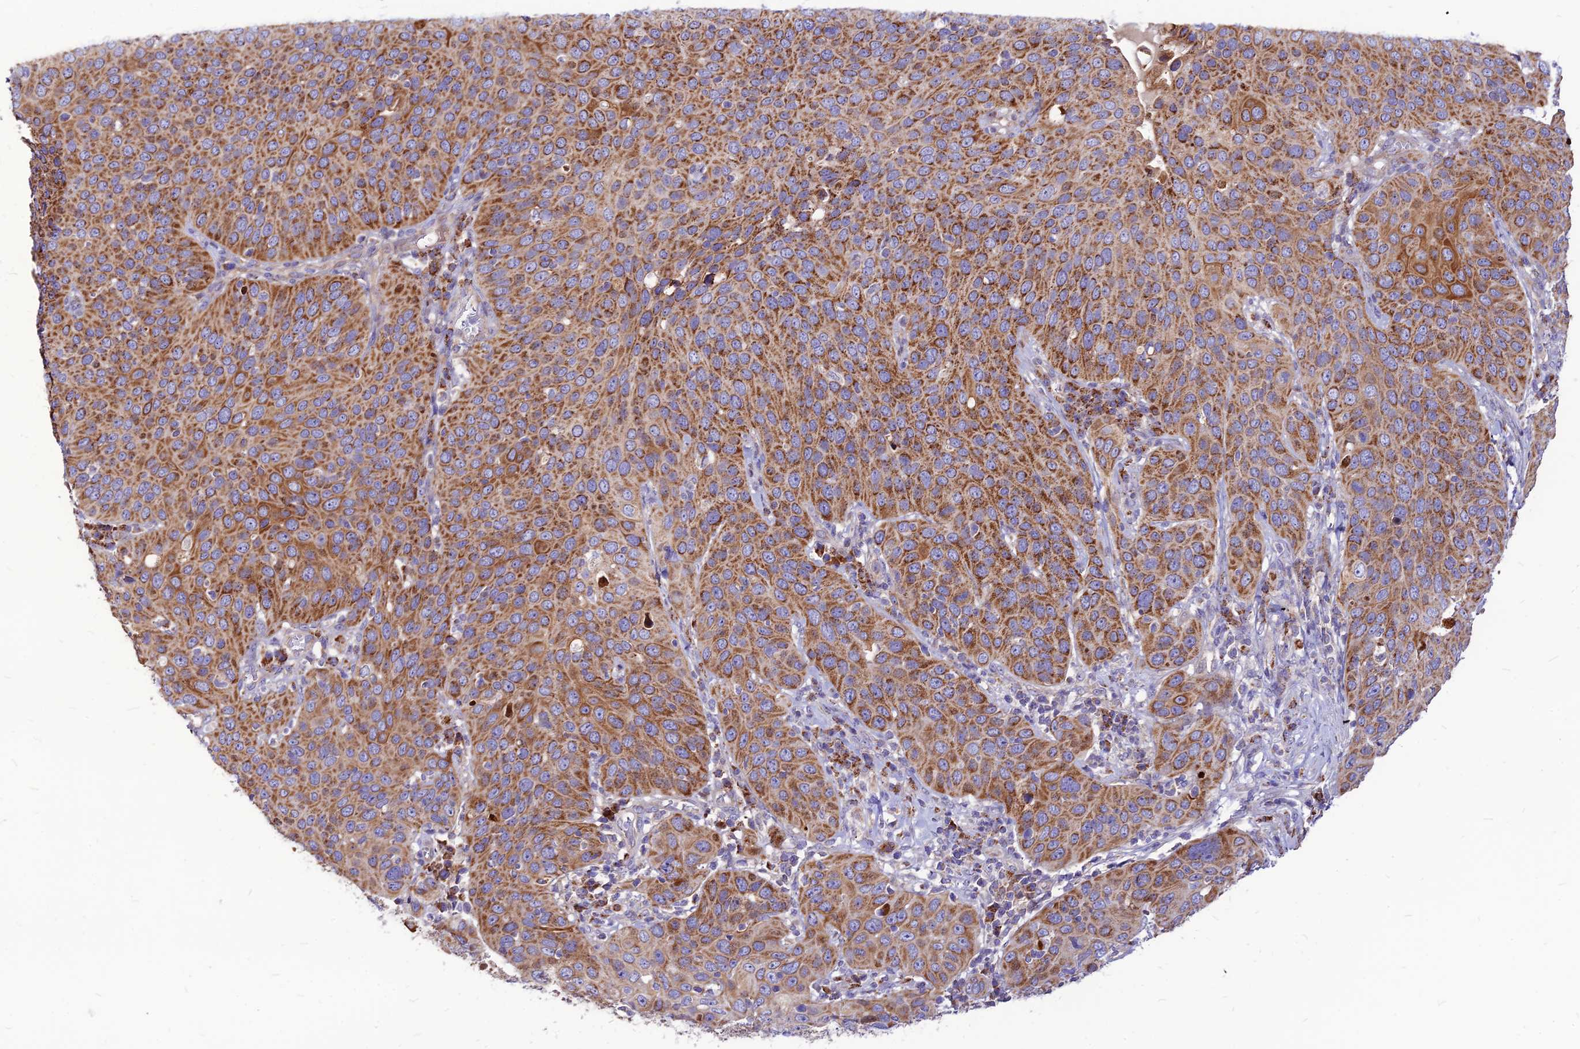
{"staining": {"intensity": "moderate", "quantity": ">75%", "location": "cytoplasmic/membranous"}, "tissue": "cervical cancer", "cell_type": "Tumor cells", "image_type": "cancer", "snomed": [{"axis": "morphology", "description": "Squamous cell carcinoma, NOS"}, {"axis": "topography", "description": "Cervix"}], "caption": "IHC photomicrograph of neoplastic tissue: human squamous cell carcinoma (cervical) stained using immunohistochemistry shows medium levels of moderate protein expression localized specifically in the cytoplasmic/membranous of tumor cells, appearing as a cytoplasmic/membranous brown color.", "gene": "ECI1", "patient": {"sex": "female", "age": 36}}